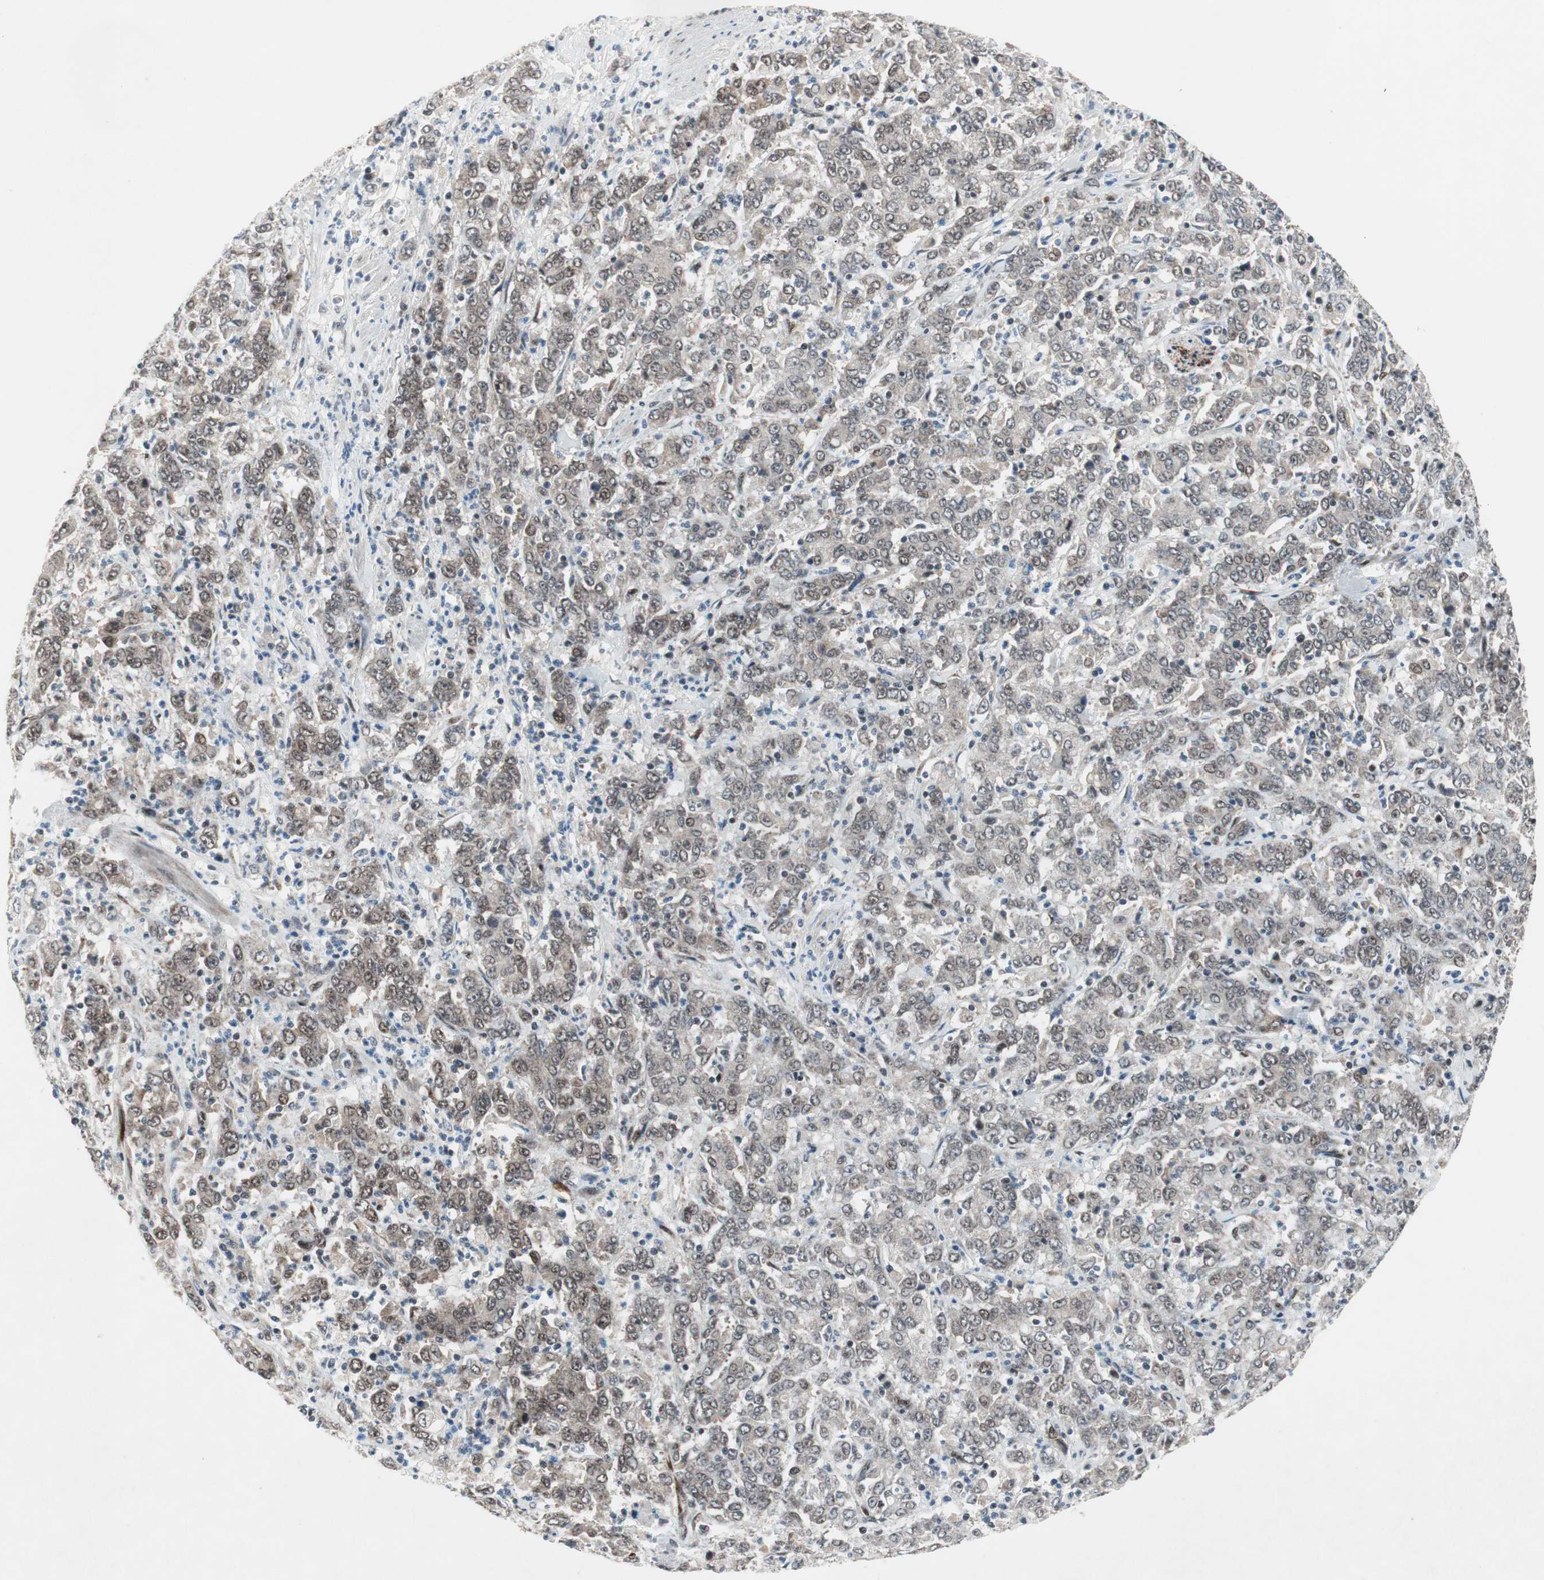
{"staining": {"intensity": "weak", "quantity": "<25%", "location": "nuclear"}, "tissue": "stomach cancer", "cell_type": "Tumor cells", "image_type": "cancer", "snomed": [{"axis": "morphology", "description": "Adenocarcinoma, NOS"}, {"axis": "topography", "description": "Stomach, lower"}], "caption": "Histopathology image shows no protein positivity in tumor cells of adenocarcinoma (stomach) tissue.", "gene": "TCF12", "patient": {"sex": "female", "age": 71}}